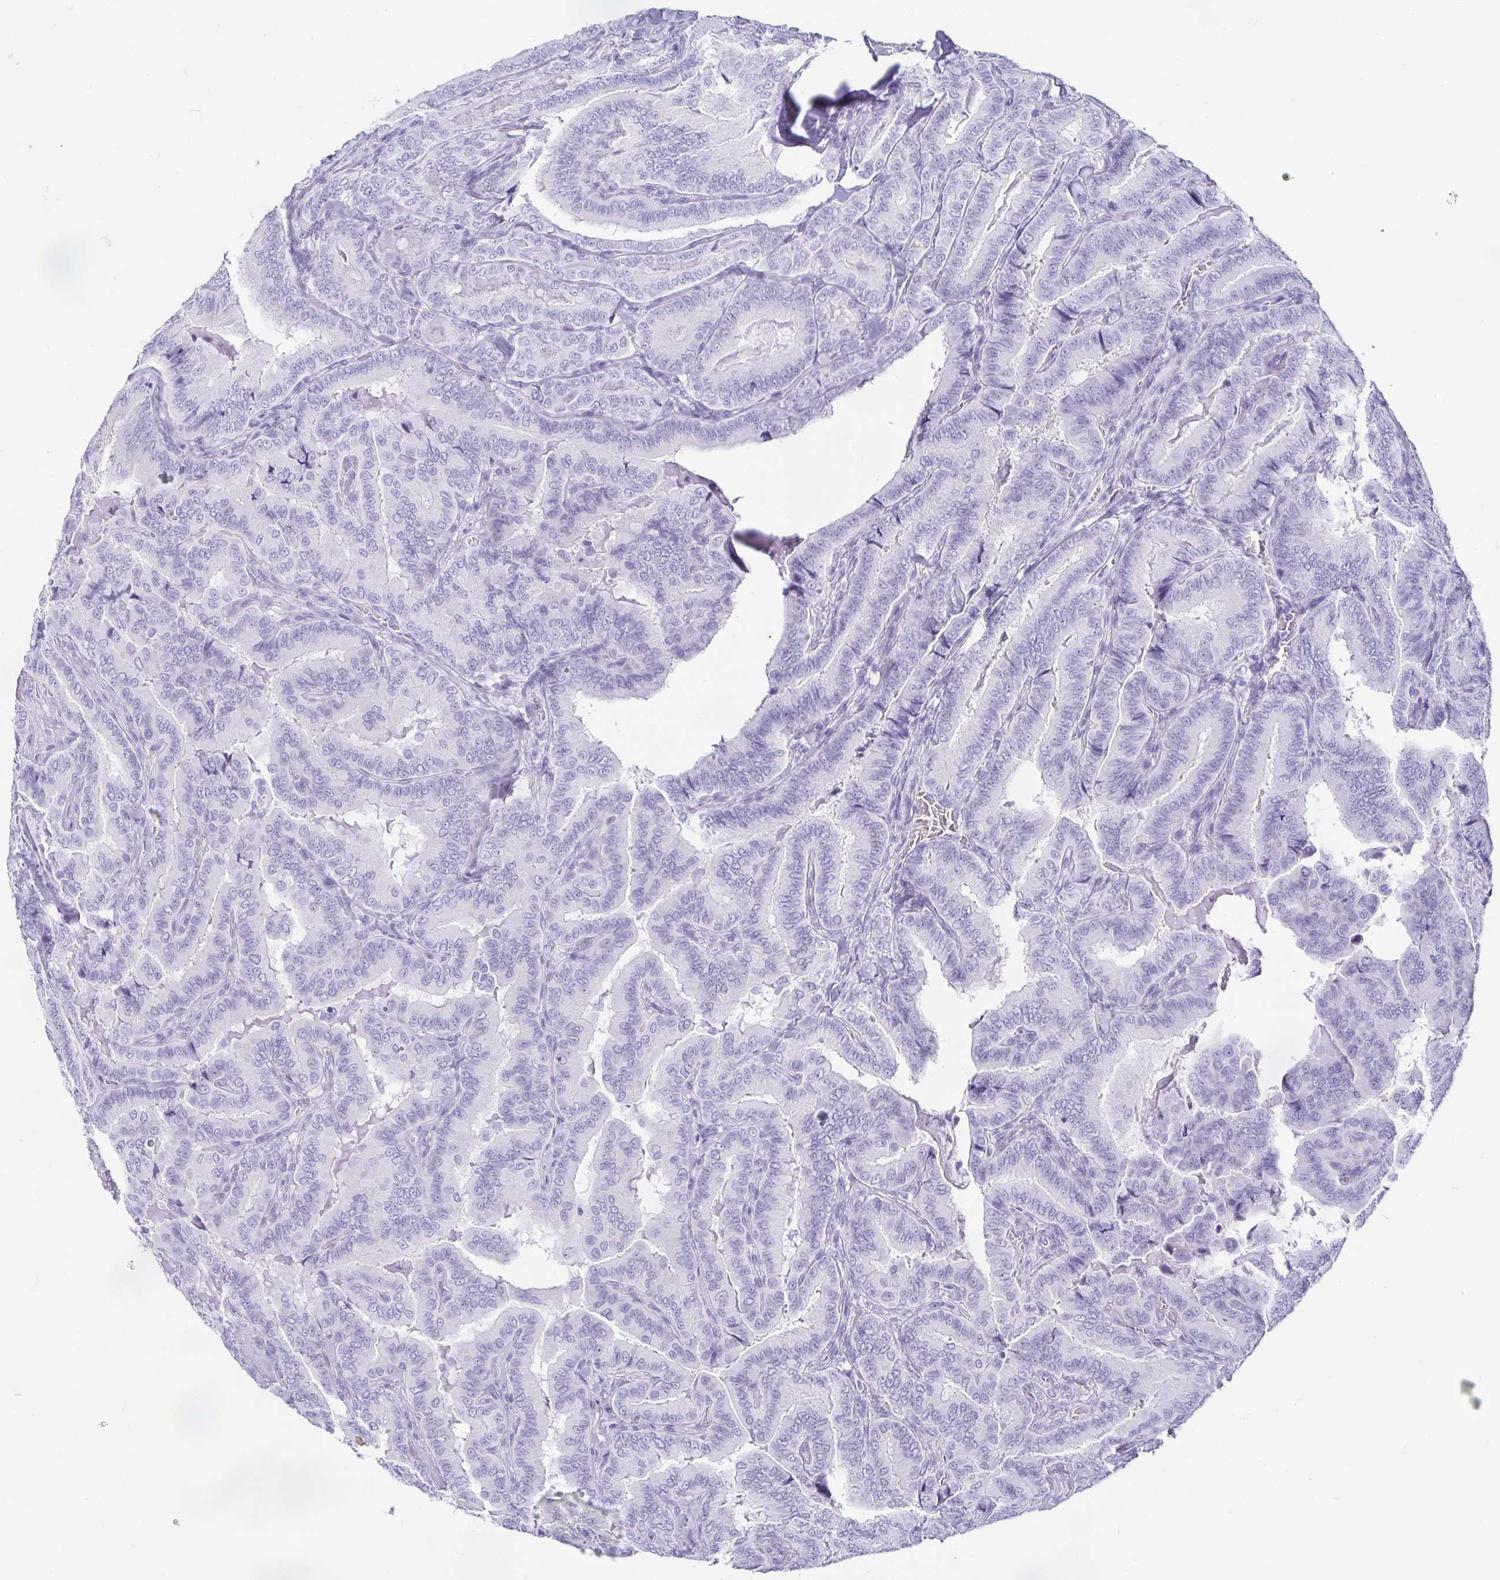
{"staining": {"intensity": "negative", "quantity": "none", "location": "none"}, "tissue": "thyroid cancer", "cell_type": "Tumor cells", "image_type": "cancer", "snomed": [{"axis": "morphology", "description": "Papillary adenocarcinoma, NOS"}, {"axis": "topography", "description": "Thyroid gland"}], "caption": "Immunohistochemistry of human thyroid papillary adenocarcinoma demonstrates no positivity in tumor cells.", "gene": "CD164L2", "patient": {"sex": "male", "age": 61}}